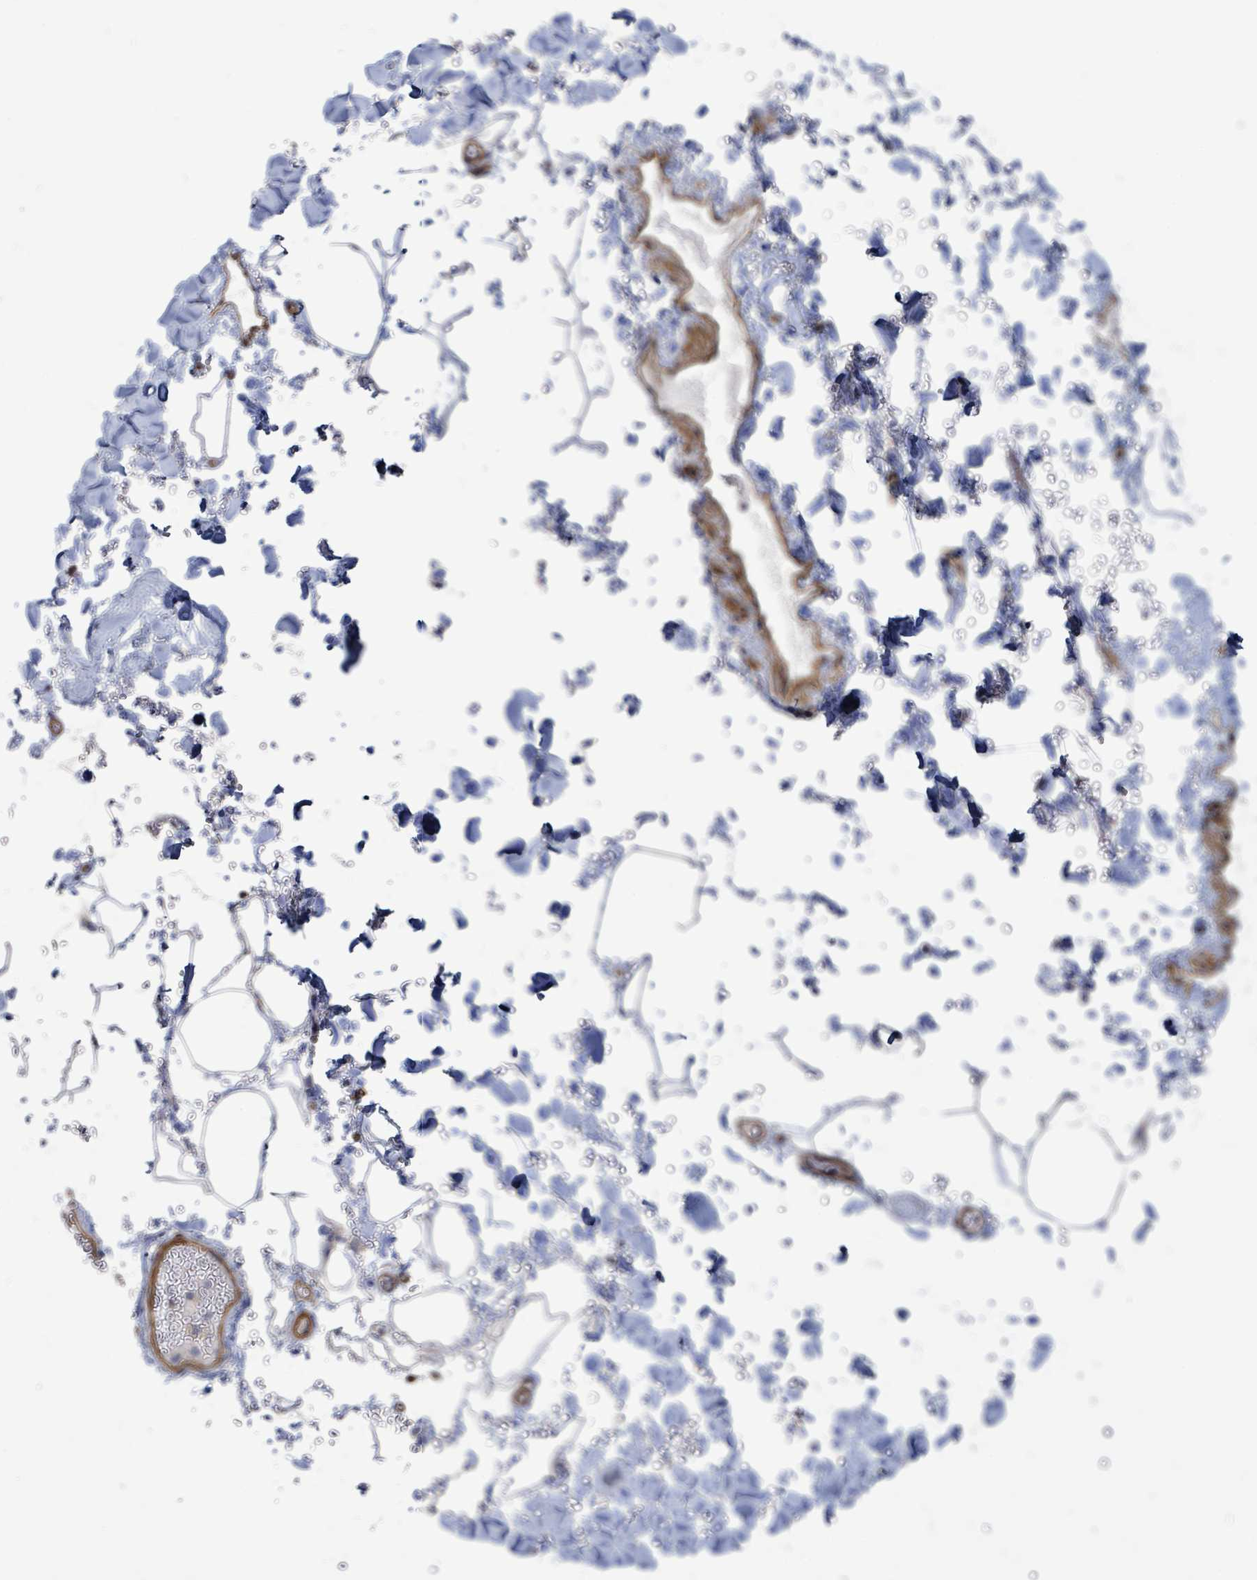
{"staining": {"intensity": "negative", "quantity": "none", "location": "none"}, "tissue": "adipose tissue", "cell_type": "Adipocytes", "image_type": "normal", "snomed": [{"axis": "morphology", "description": "Normal tissue, NOS"}, {"axis": "topography", "description": "Rectum"}, {"axis": "topography", "description": "Peripheral nerve tissue"}], "caption": "An immunohistochemistry histopathology image of normal adipose tissue is shown. There is no staining in adipocytes of adipose tissue. The staining was performed using DAB (3,3'-diaminobenzidine) to visualize the protein expression in brown, while the nuclei were stained in blue with hematoxylin (Magnification: 20x).", "gene": "KANK3", "patient": {"sex": "female", "age": 69}}